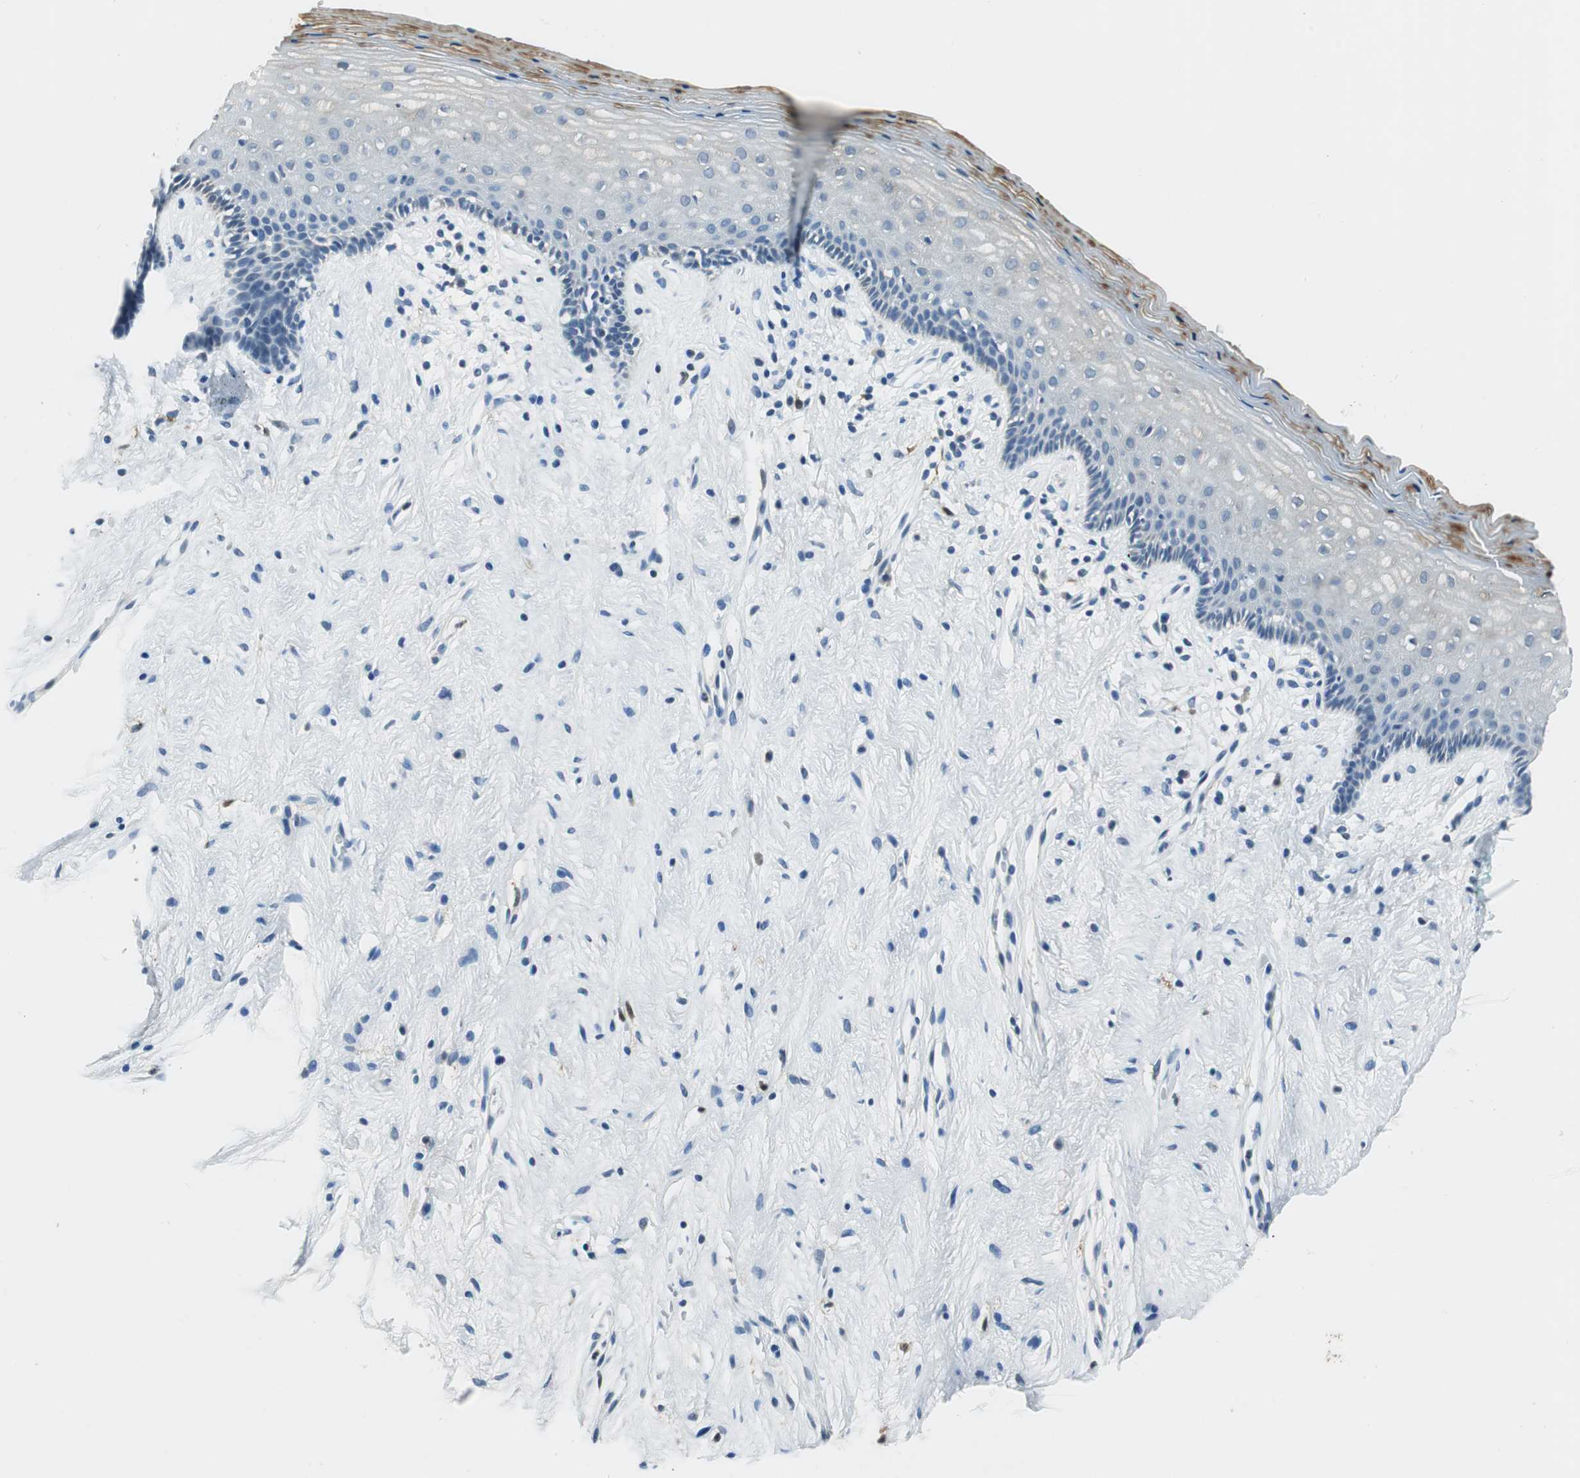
{"staining": {"intensity": "weak", "quantity": "25%-75%", "location": "cytoplasmic/membranous"}, "tissue": "vagina", "cell_type": "Squamous epithelial cells", "image_type": "normal", "snomed": [{"axis": "morphology", "description": "Normal tissue, NOS"}, {"axis": "topography", "description": "Vagina"}], "caption": "Immunohistochemical staining of unremarkable vagina exhibits weak cytoplasmic/membranous protein expression in about 25%-75% of squamous epithelial cells.", "gene": "ME1", "patient": {"sex": "female", "age": 44}}